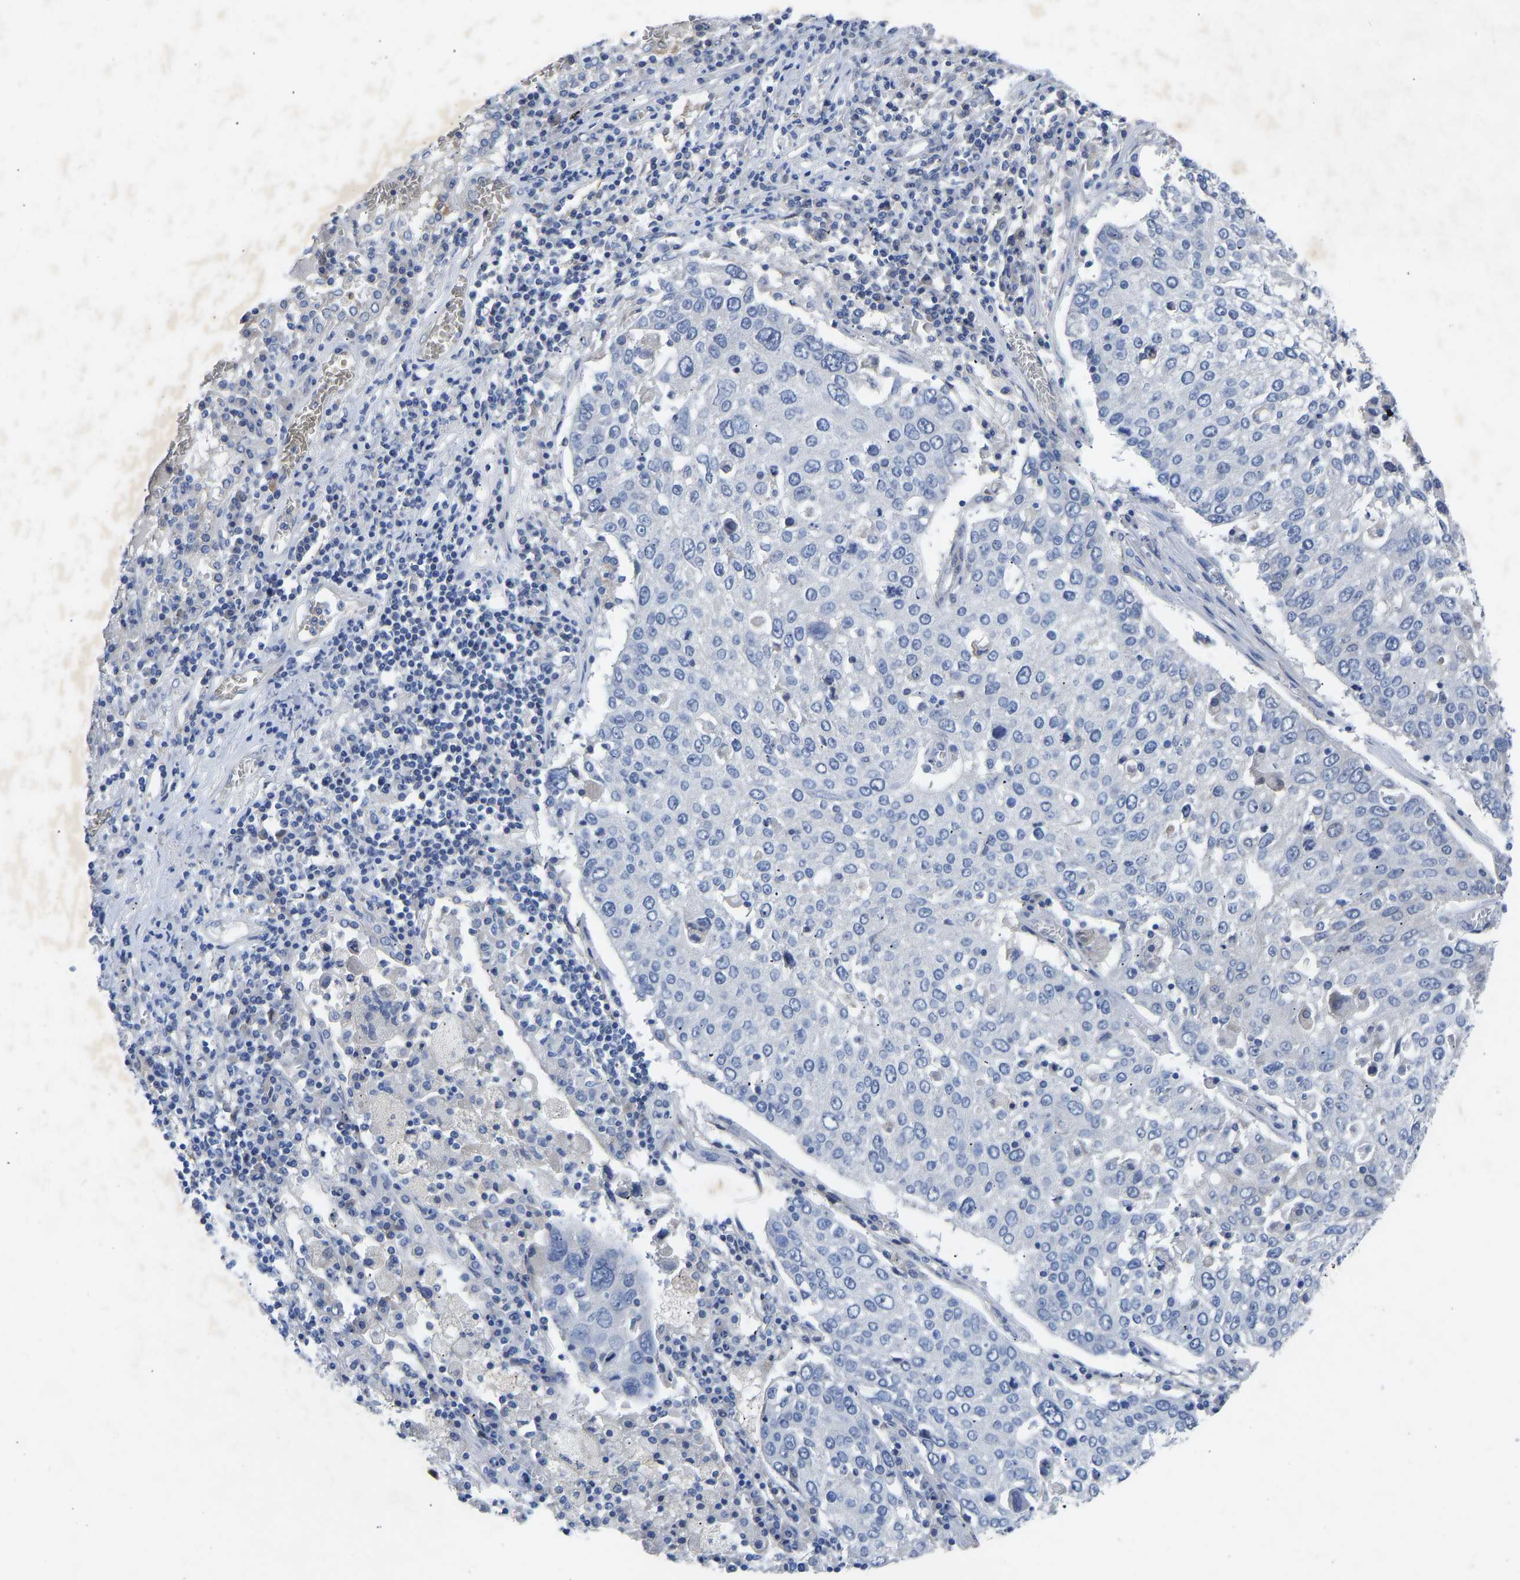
{"staining": {"intensity": "negative", "quantity": "none", "location": "none"}, "tissue": "lung cancer", "cell_type": "Tumor cells", "image_type": "cancer", "snomed": [{"axis": "morphology", "description": "Squamous cell carcinoma, NOS"}, {"axis": "topography", "description": "Lung"}], "caption": "Protein analysis of squamous cell carcinoma (lung) reveals no significant positivity in tumor cells.", "gene": "RBP1", "patient": {"sex": "male", "age": 65}}